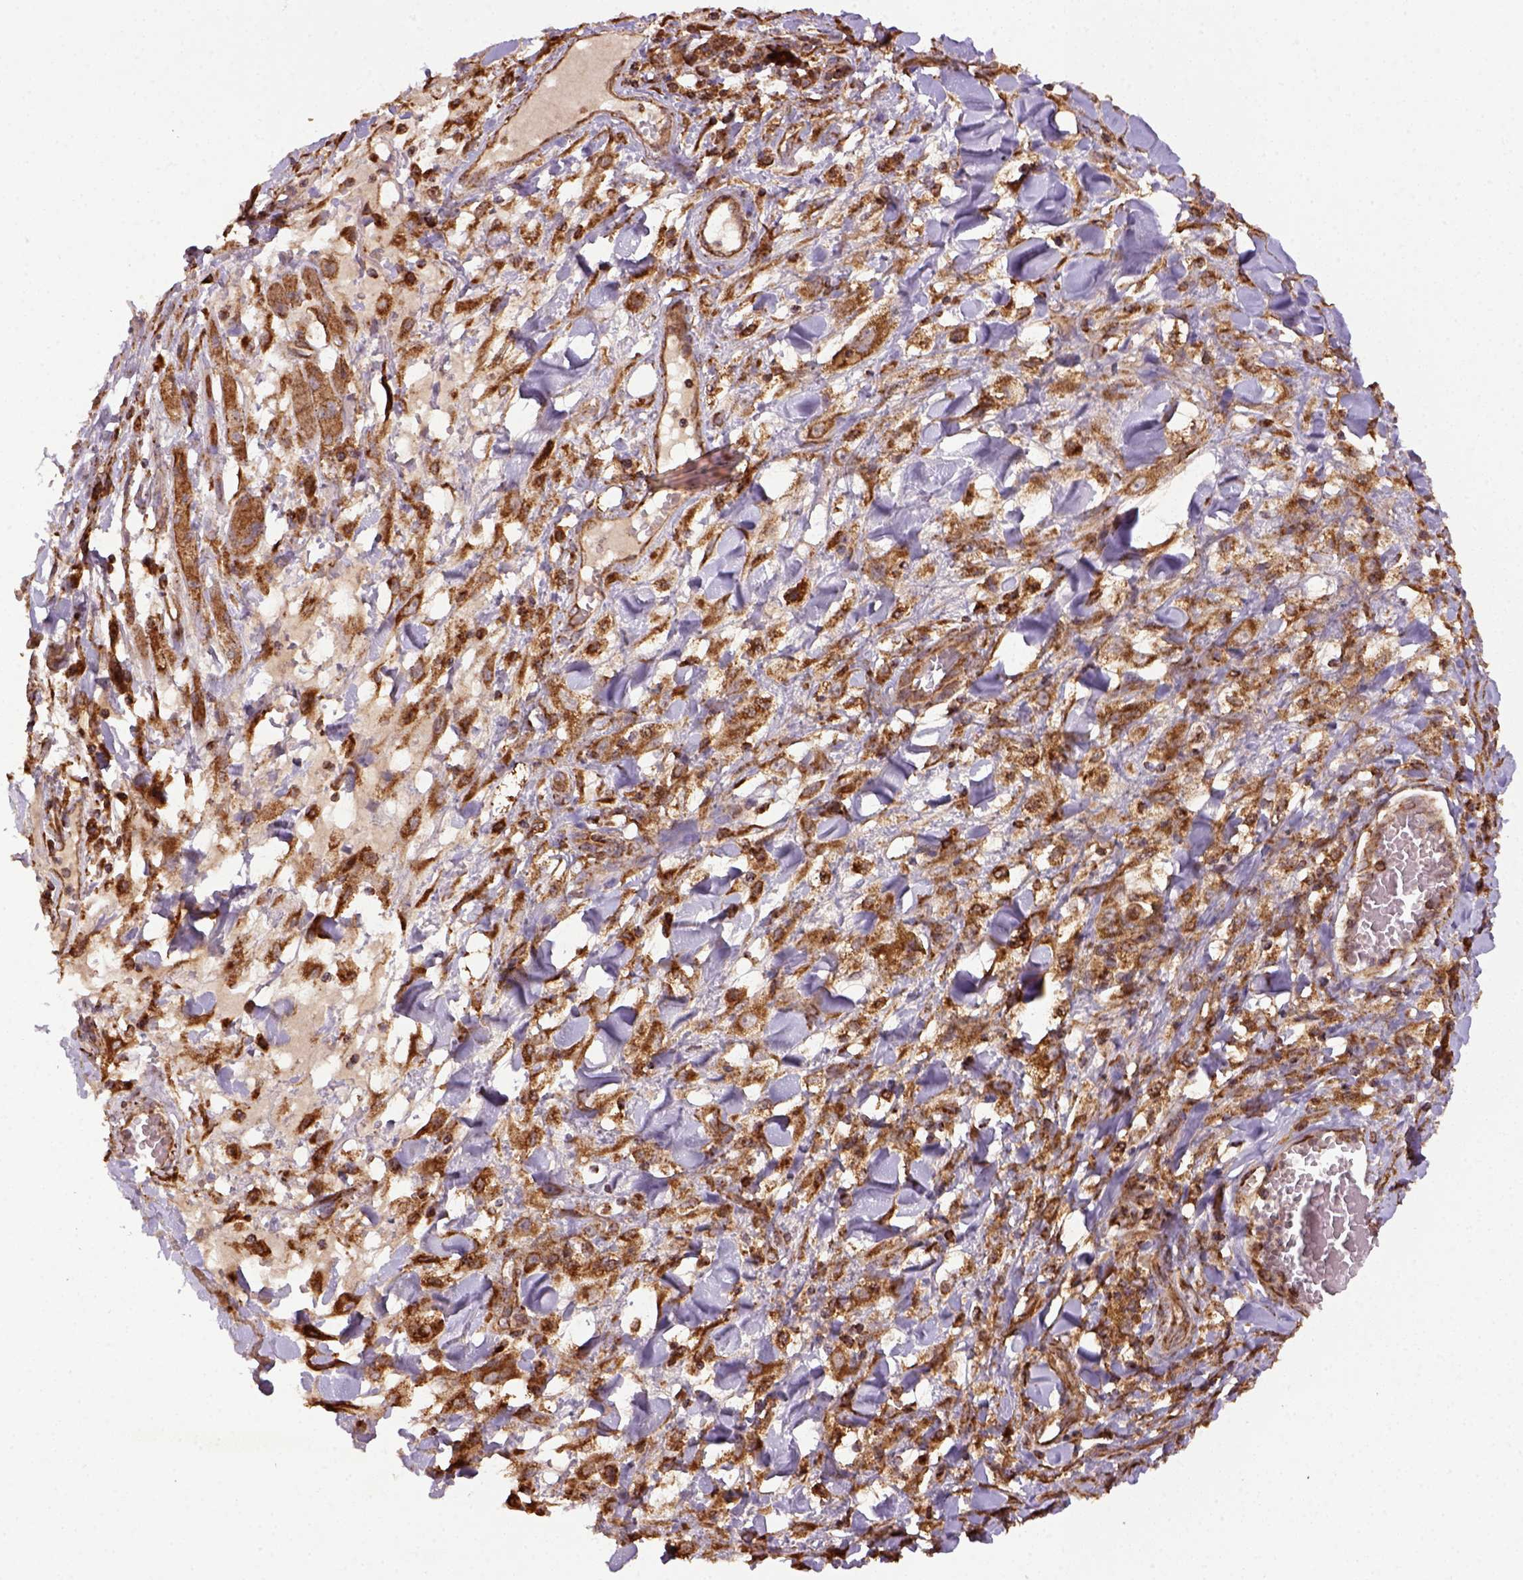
{"staining": {"intensity": "strong", "quantity": ">75%", "location": "cytoplasmic/membranous"}, "tissue": "melanoma", "cell_type": "Tumor cells", "image_type": "cancer", "snomed": [{"axis": "morphology", "description": "Malignant melanoma, NOS"}, {"axis": "topography", "description": "Skin"}], "caption": "Immunohistochemistry (IHC) photomicrograph of neoplastic tissue: human melanoma stained using immunohistochemistry (IHC) displays high levels of strong protein expression localized specifically in the cytoplasmic/membranous of tumor cells, appearing as a cytoplasmic/membranous brown color.", "gene": "MAPK8IP3", "patient": {"sex": "female", "age": 91}}